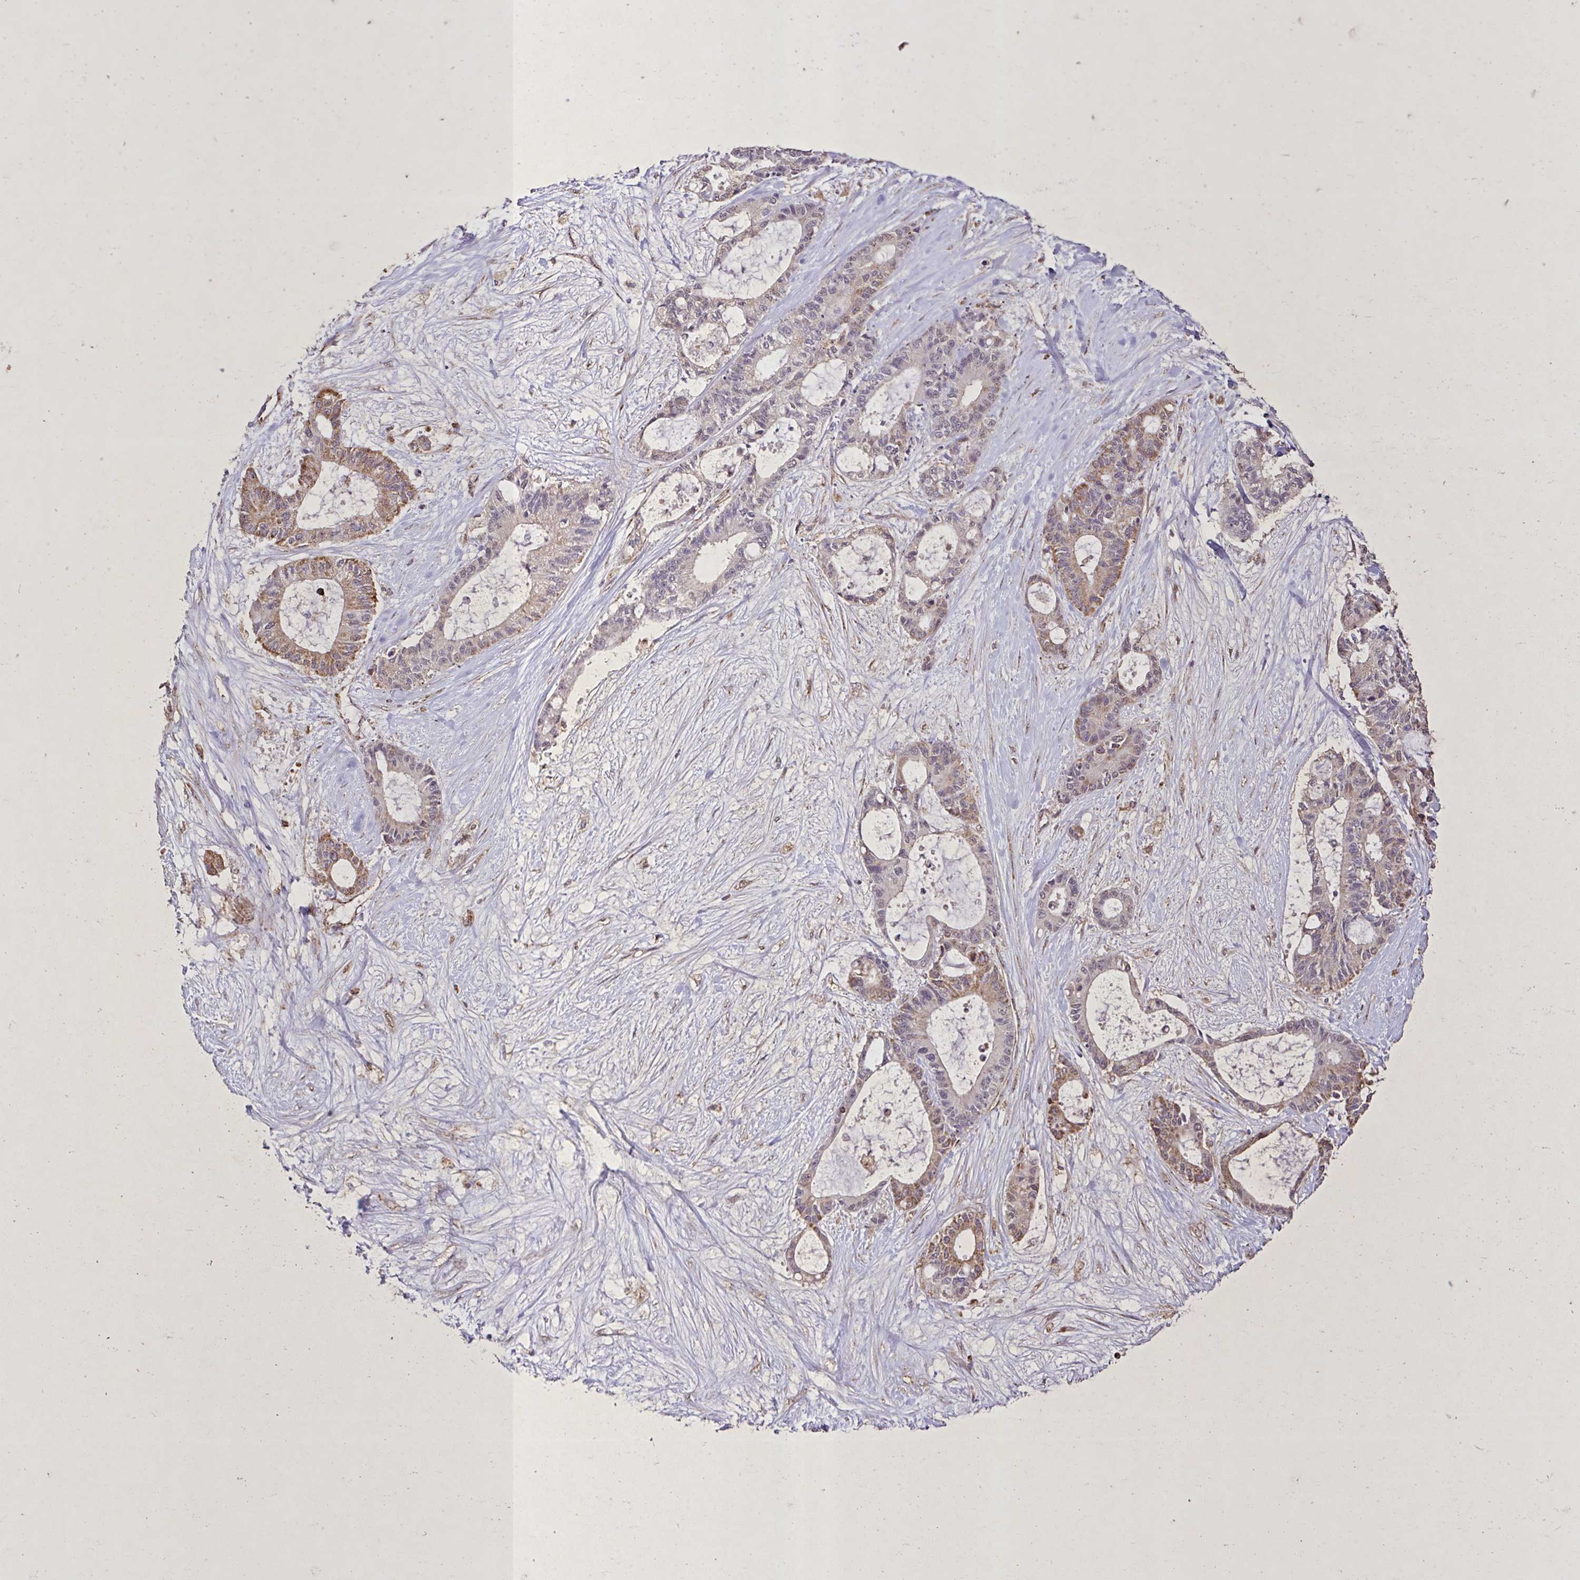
{"staining": {"intensity": "moderate", "quantity": "25%-75%", "location": "cytoplasmic/membranous"}, "tissue": "liver cancer", "cell_type": "Tumor cells", "image_type": "cancer", "snomed": [{"axis": "morphology", "description": "Normal tissue, NOS"}, {"axis": "morphology", "description": "Cholangiocarcinoma"}, {"axis": "topography", "description": "Liver"}, {"axis": "topography", "description": "Peripheral nerve tissue"}], "caption": "Protein expression analysis of human liver cancer reveals moderate cytoplasmic/membranous positivity in about 25%-75% of tumor cells.", "gene": "AGK", "patient": {"sex": "female", "age": 73}}